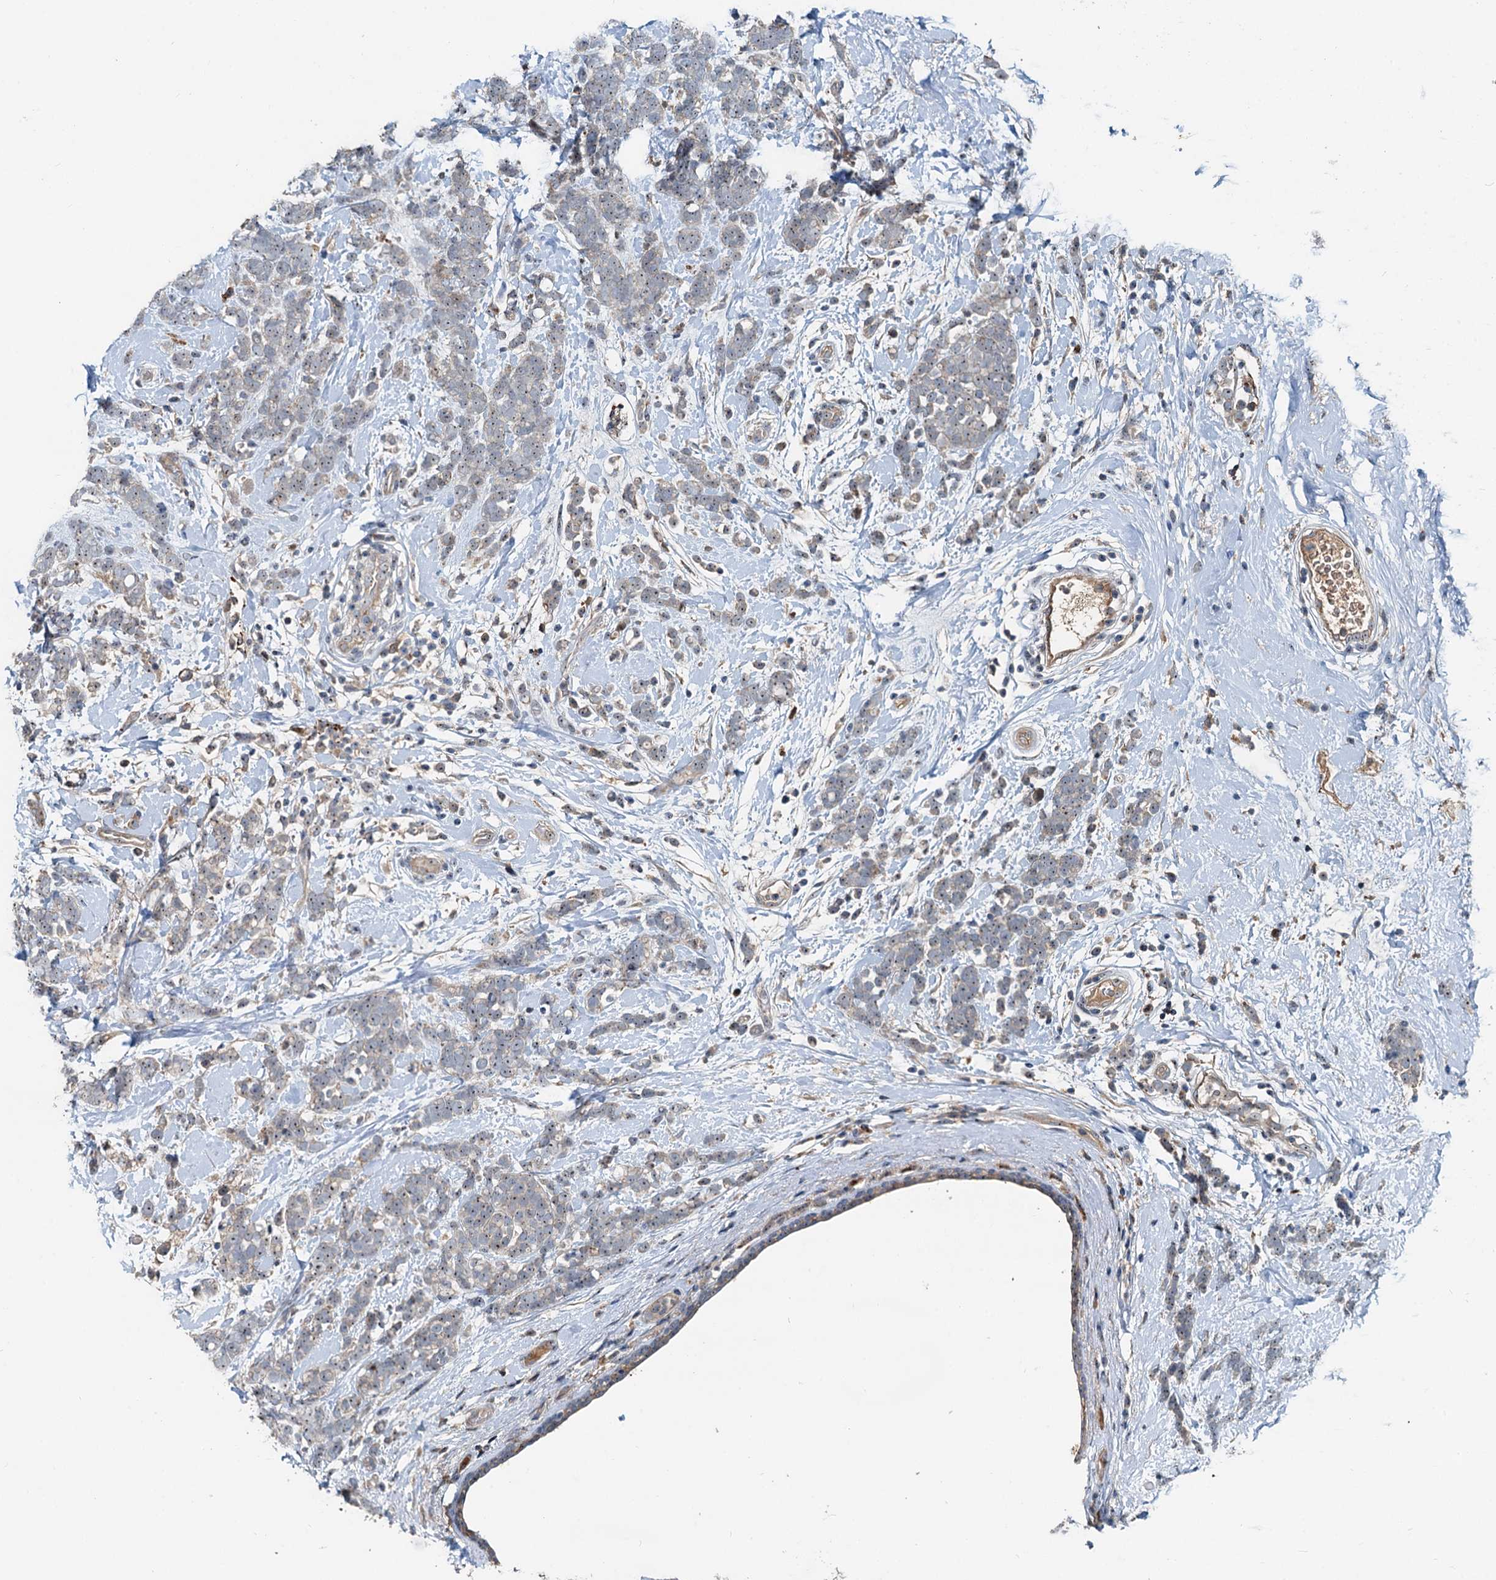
{"staining": {"intensity": "negative", "quantity": "none", "location": "none"}, "tissue": "breast cancer", "cell_type": "Tumor cells", "image_type": "cancer", "snomed": [{"axis": "morphology", "description": "Lobular carcinoma"}, {"axis": "topography", "description": "Breast"}], "caption": "Tumor cells show no significant protein expression in breast cancer (lobular carcinoma). (DAB (3,3'-diaminobenzidine) immunohistochemistry (IHC), high magnification).", "gene": "RGS7BP", "patient": {"sex": "female", "age": 58}}